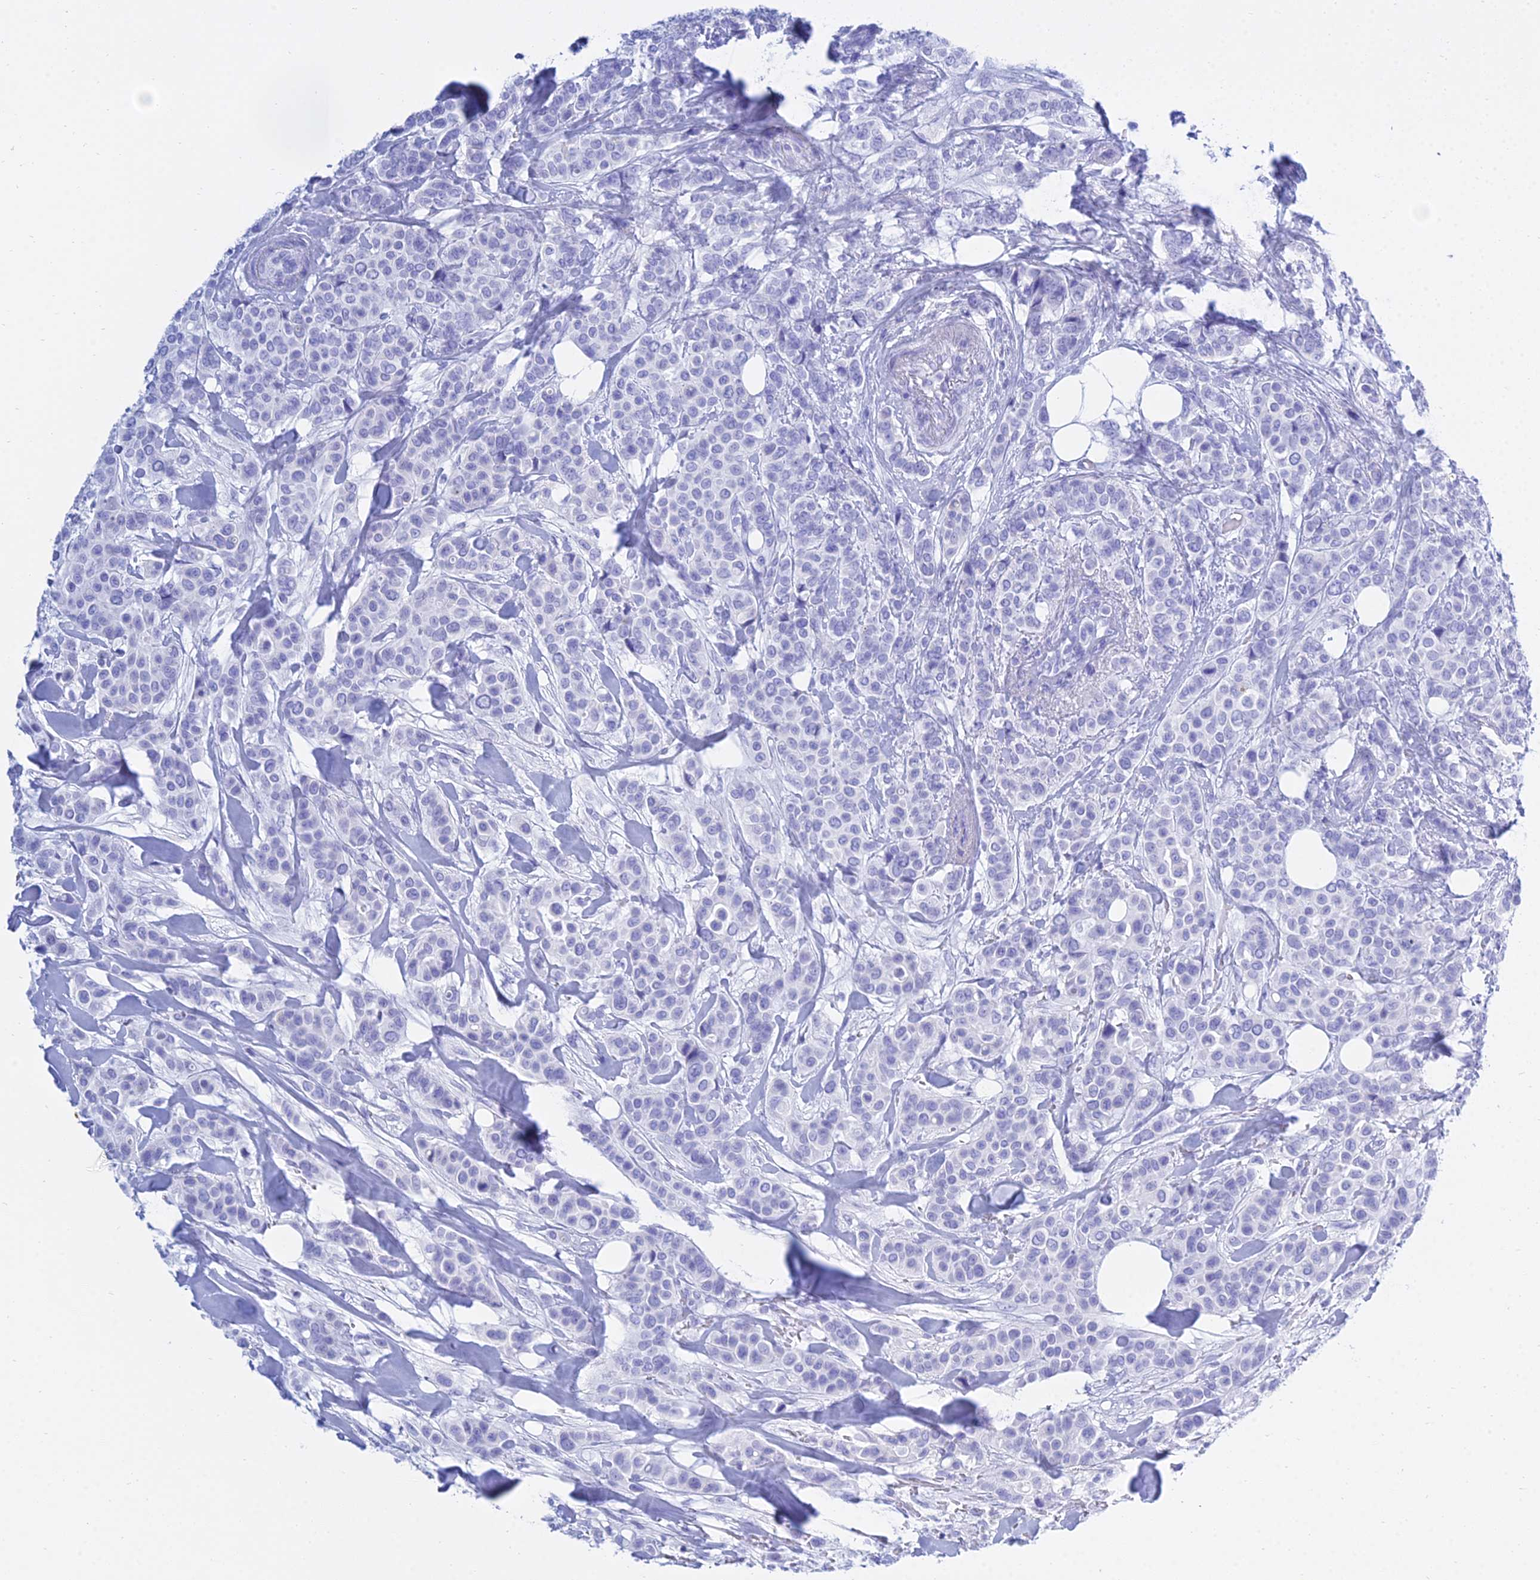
{"staining": {"intensity": "negative", "quantity": "none", "location": "none"}, "tissue": "breast cancer", "cell_type": "Tumor cells", "image_type": "cancer", "snomed": [{"axis": "morphology", "description": "Lobular carcinoma"}, {"axis": "topography", "description": "Breast"}], "caption": "Tumor cells show no significant expression in breast lobular carcinoma.", "gene": "PATE4", "patient": {"sex": "female", "age": 51}}